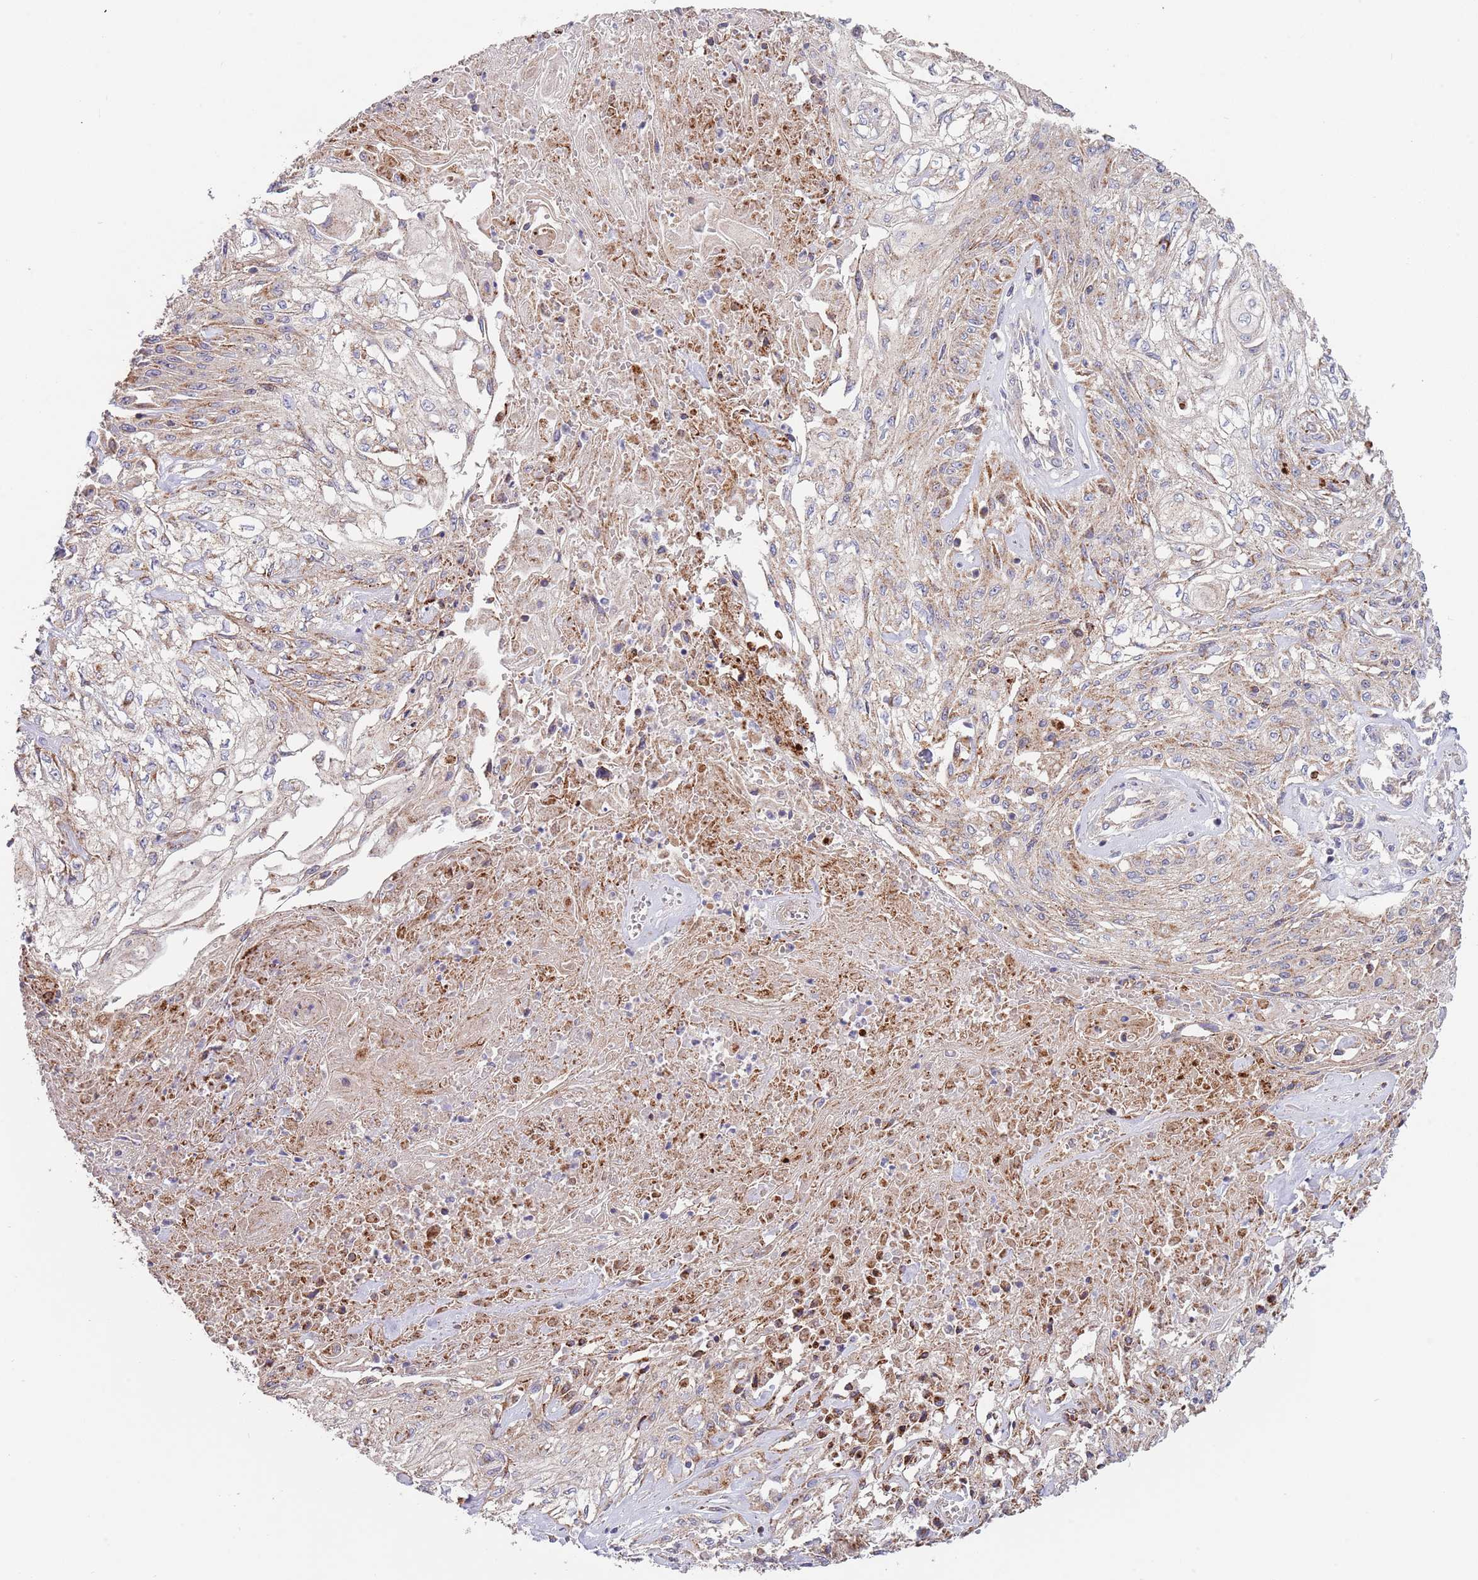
{"staining": {"intensity": "weak", "quantity": "25%-75%", "location": "cytoplasmic/membranous"}, "tissue": "skin cancer", "cell_type": "Tumor cells", "image_type": "cancer", "snomed": [{"axis": "morphology", "description": "Squamous cell carcinoma, NOS"}, {"axis": "morphology", "description": "Squamous cell carcinoma, metastatic, NOS"}, {"axis": "topography", "description": "Skin"}, {"axis": "topography", "description": "Lymph node"}], "caption": "Weak cytoplasmic/membranous protein expression is identified in about 25%-75% of tumor cells in skin squamous cell carcinoma.", "gene": "ABCC10", "patient": {"sex": "male", "age": 75}}